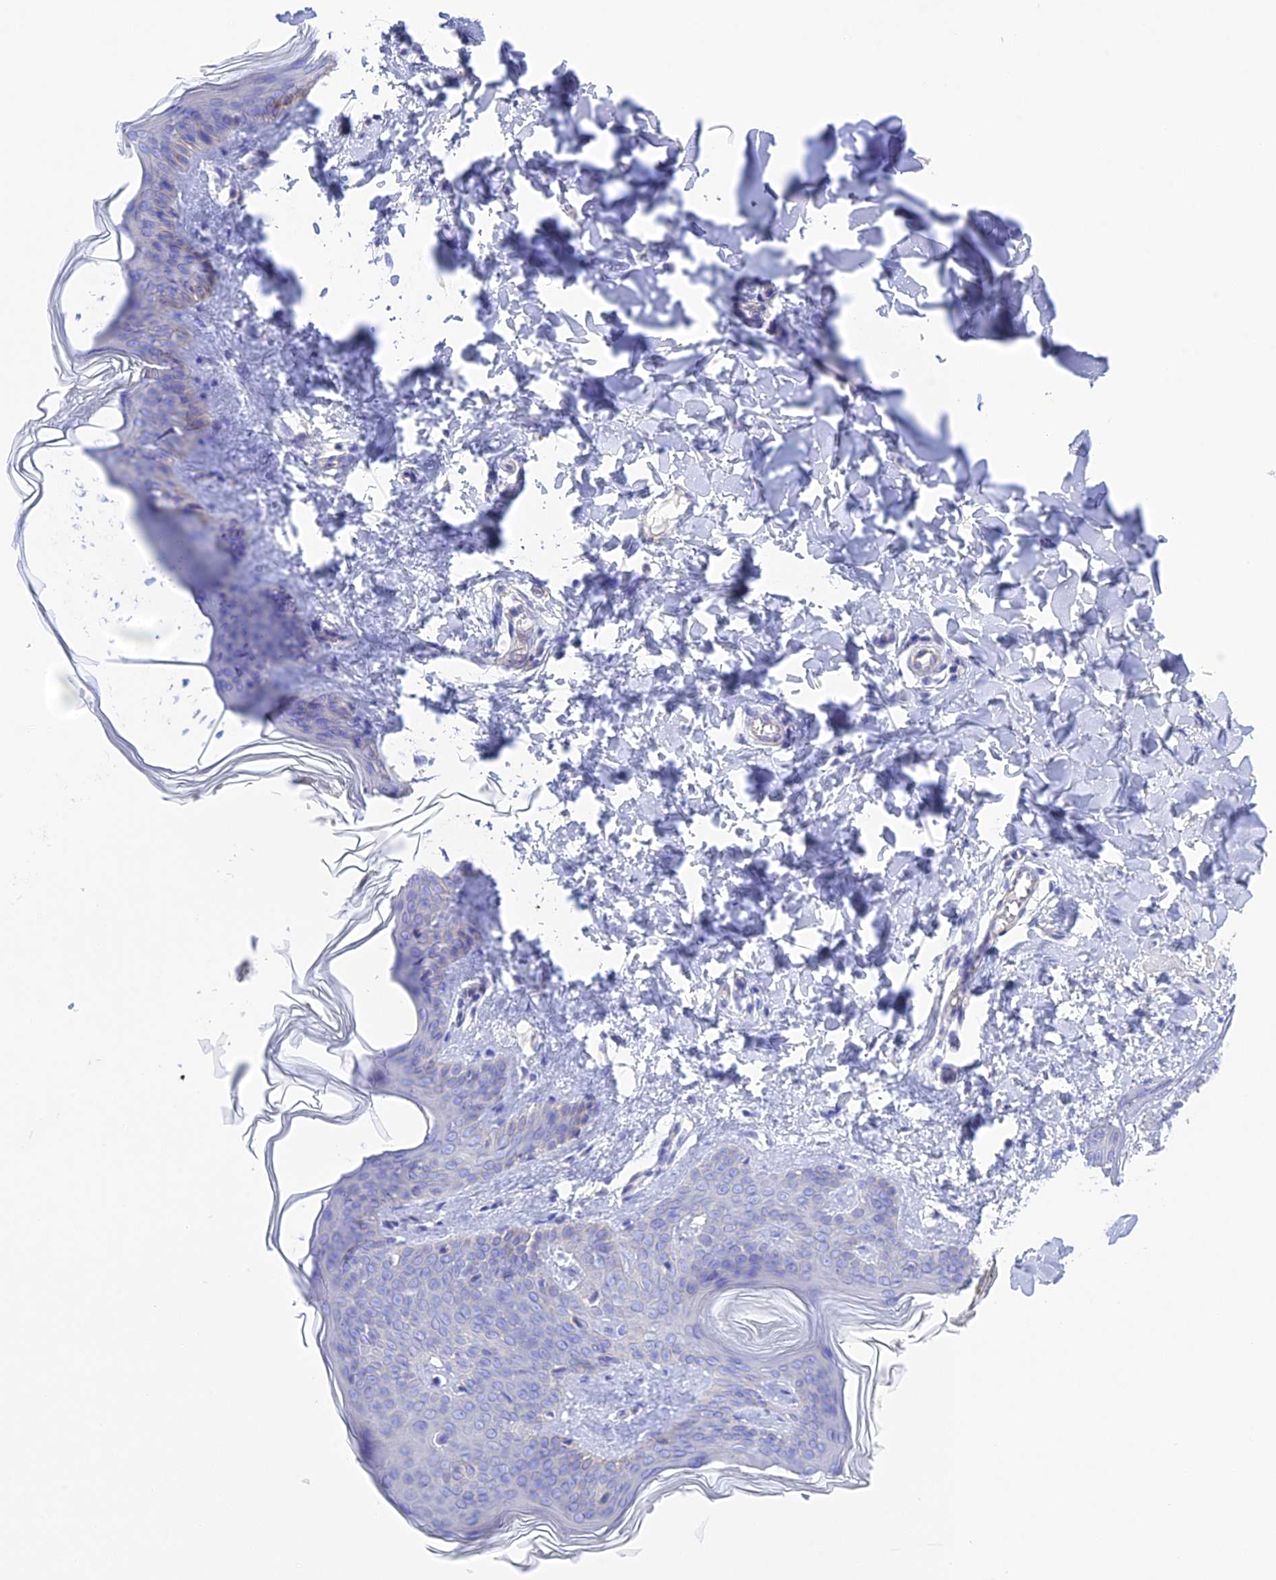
{"staining": {"intensity": "negative", "quantity": "none", "location": "none"}, "tissue": "skin", "cell_type": "Fibroblasts", "image_type": "normal", "snomed": [{"axis": "morphology", "description": "Normal tissue, NOS"}, {"axis": "topography", "description": "Skin"}], "caption": "DAB (3,3'-diaminobenzidine) immunohistochemical staining of unremarkable skin reveals no significant positivity in fibroblasts. Nuclei are stained in blue.", "gene": "CHSY3", "patient": {"sex": "female", "age": 17}}